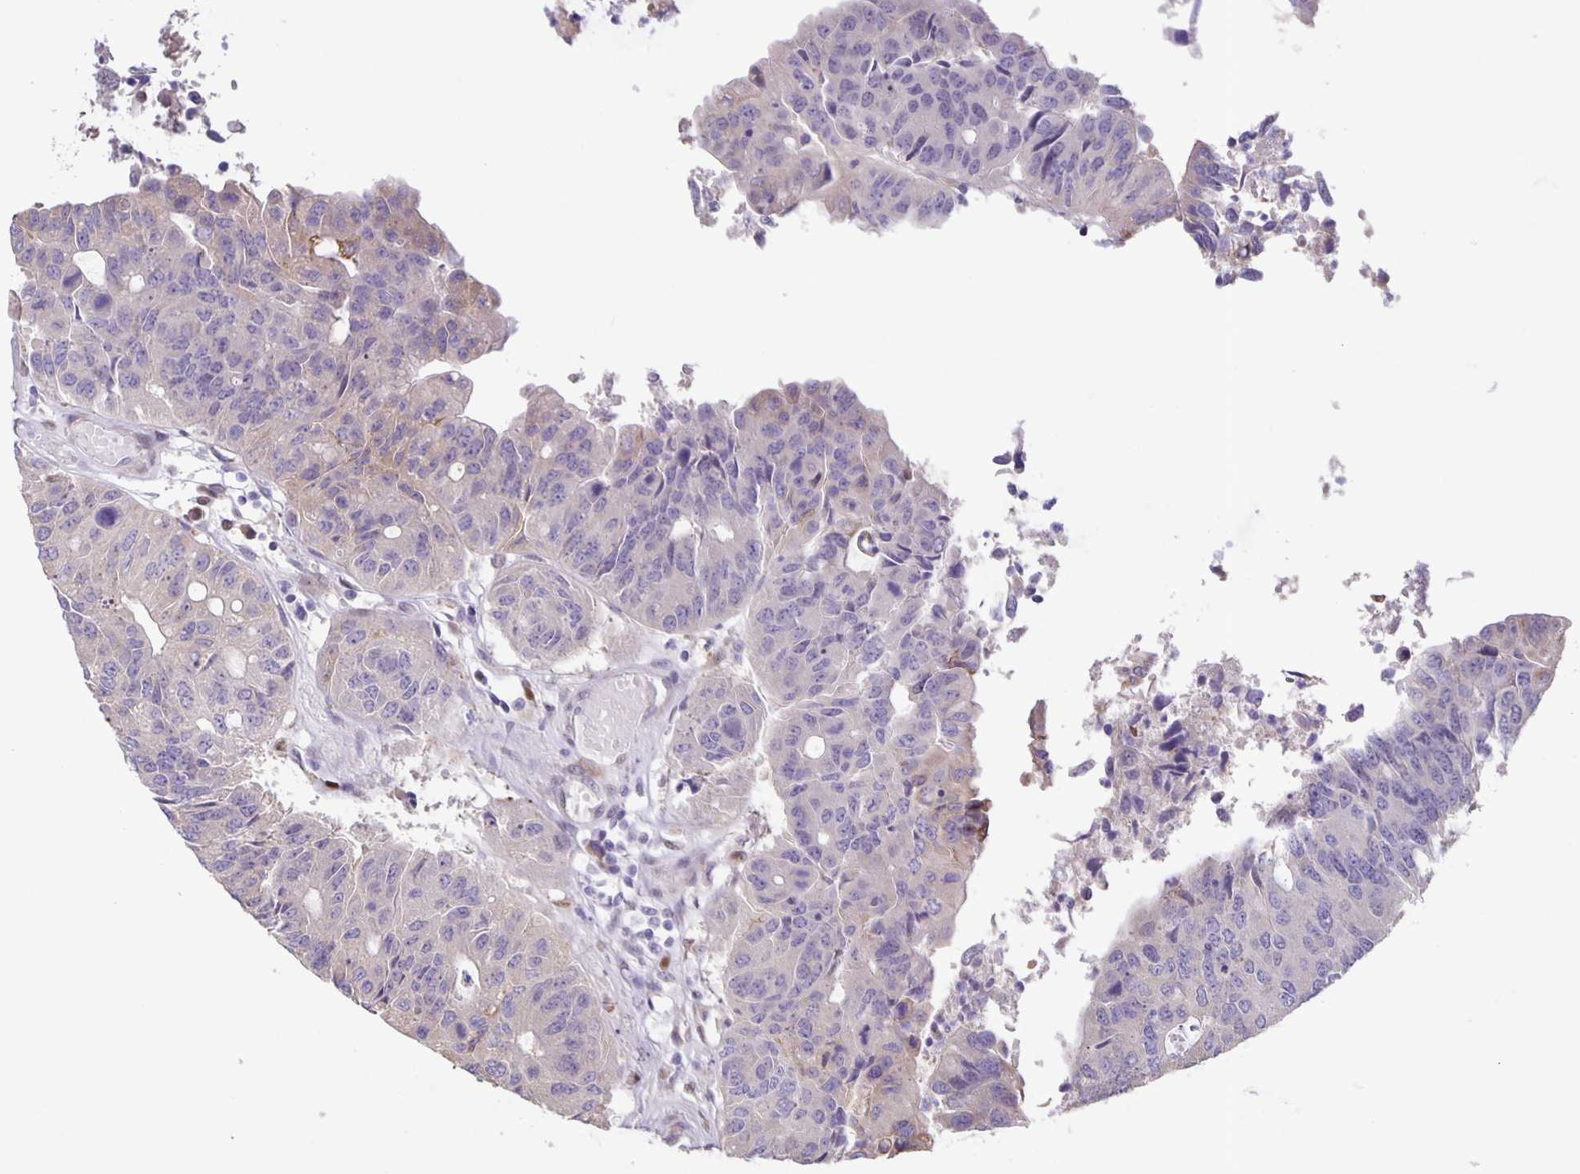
{"staining": {"intensity": "negative", "quantity": "none", "location": "none"}, "tissue": "colorectal cancer", "cell_type": "Tumor cells", "image_type": "cancer", "snomed": [{"axis": "morphology", "description": "Adenocarcinoma, NOS"}, {"axis": "topography", "description": "Colon"}], "caption": "Image shows no significant protein positivity in tumor cells of colorectal adenocarcinoma.", "gene": "MAPK12", "patient": {"sex": "female", "age": 67}}